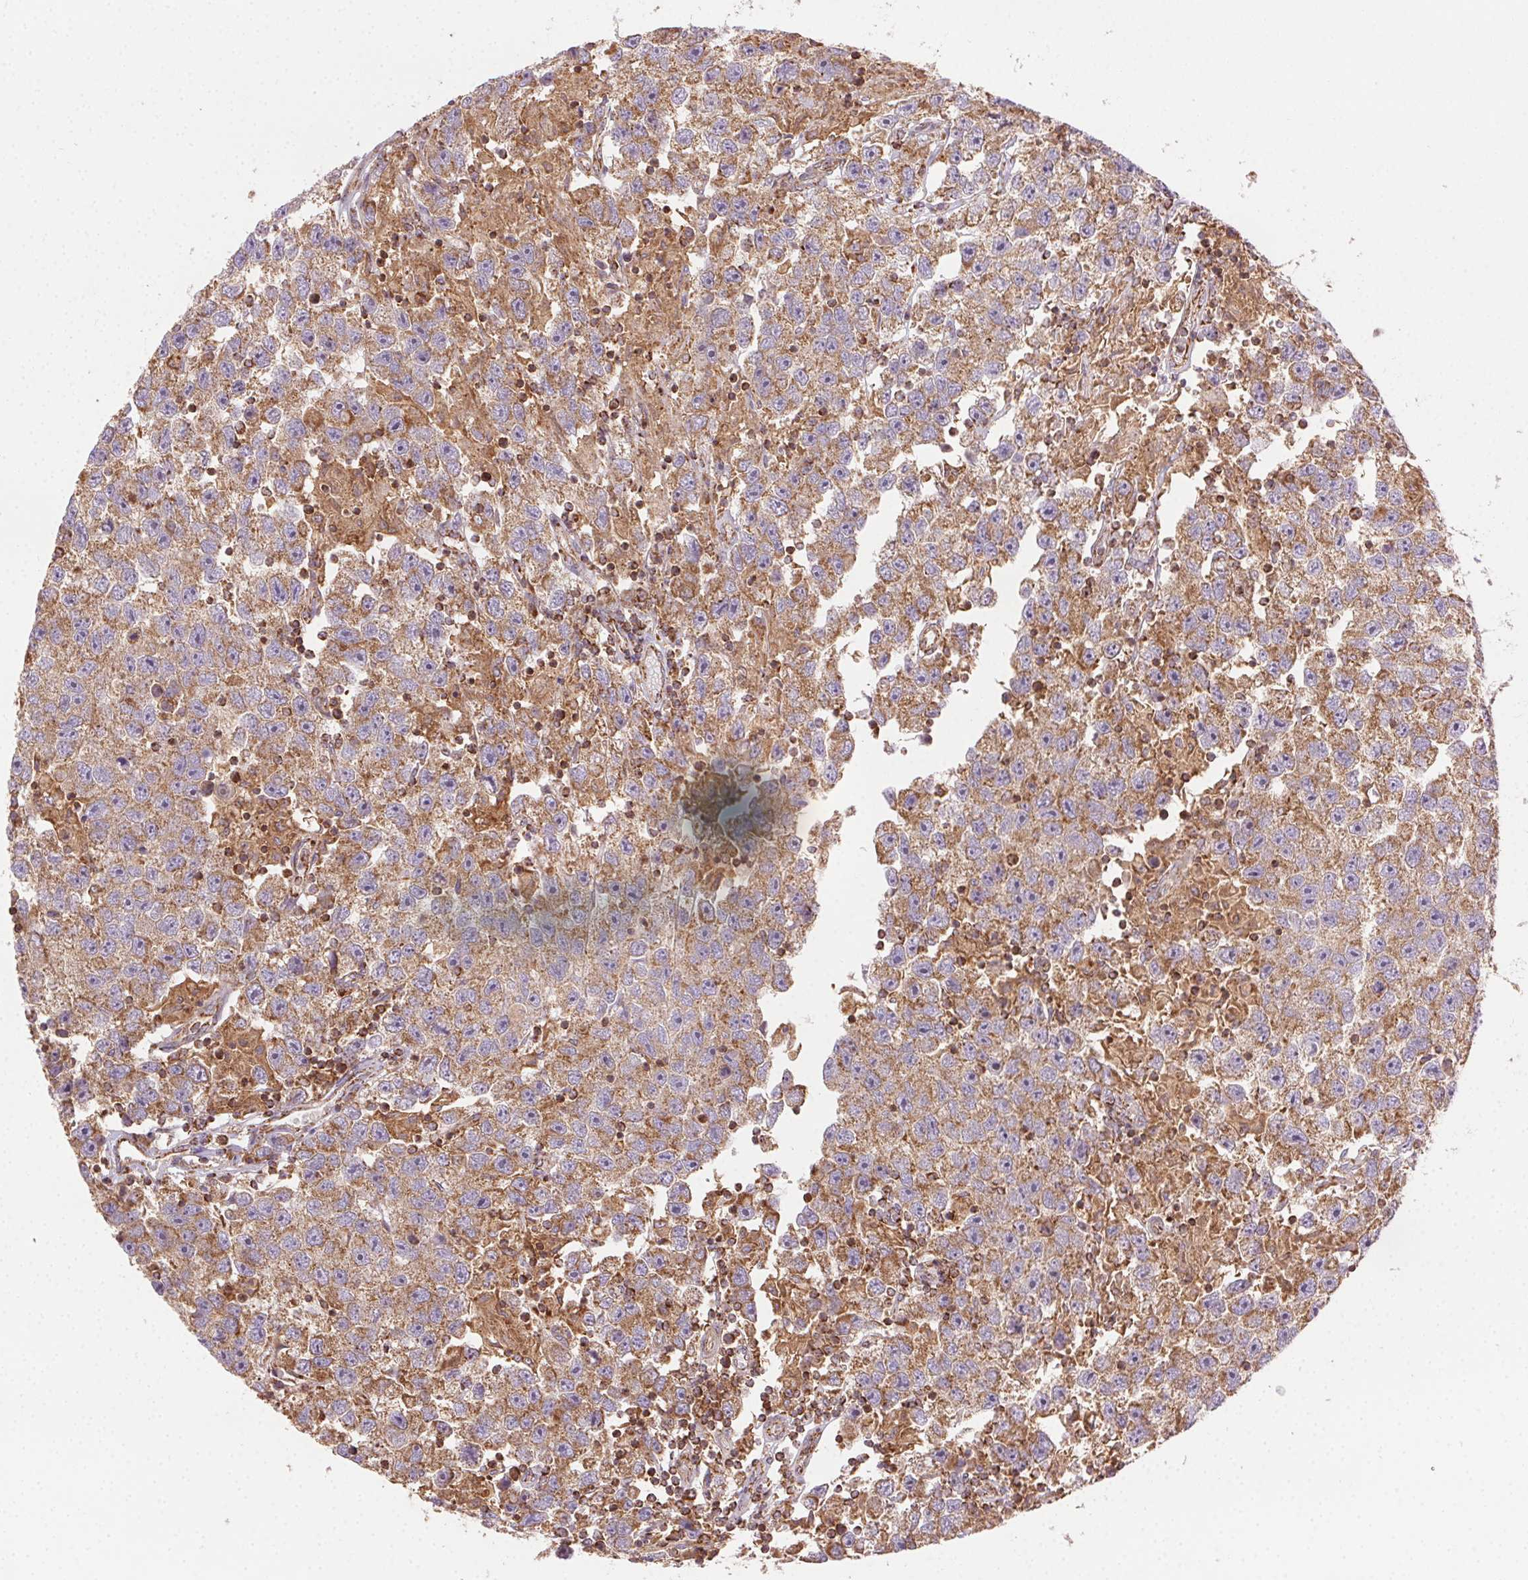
{"staining": {"intensity": "moderate", "quantity": ">75%", "location": "cytoplasmic/membranous"}, "tissue": "testis cancer", "cell_type": "Tumor cells", "image_type": "cancer", "snomed": [{"axis": "morphology", "description": "Seminoma, NOS"}, {"axis": "topography", "description": "Testis"}], "caption": "A histopathology image of human testis cancer (seminoma) stained for a protein demonstrates moderate cytoplasmic/membranous brown staining in tumor cells.", "gene": "CLPB", "patient": {"sex": "male", "age": 26}}